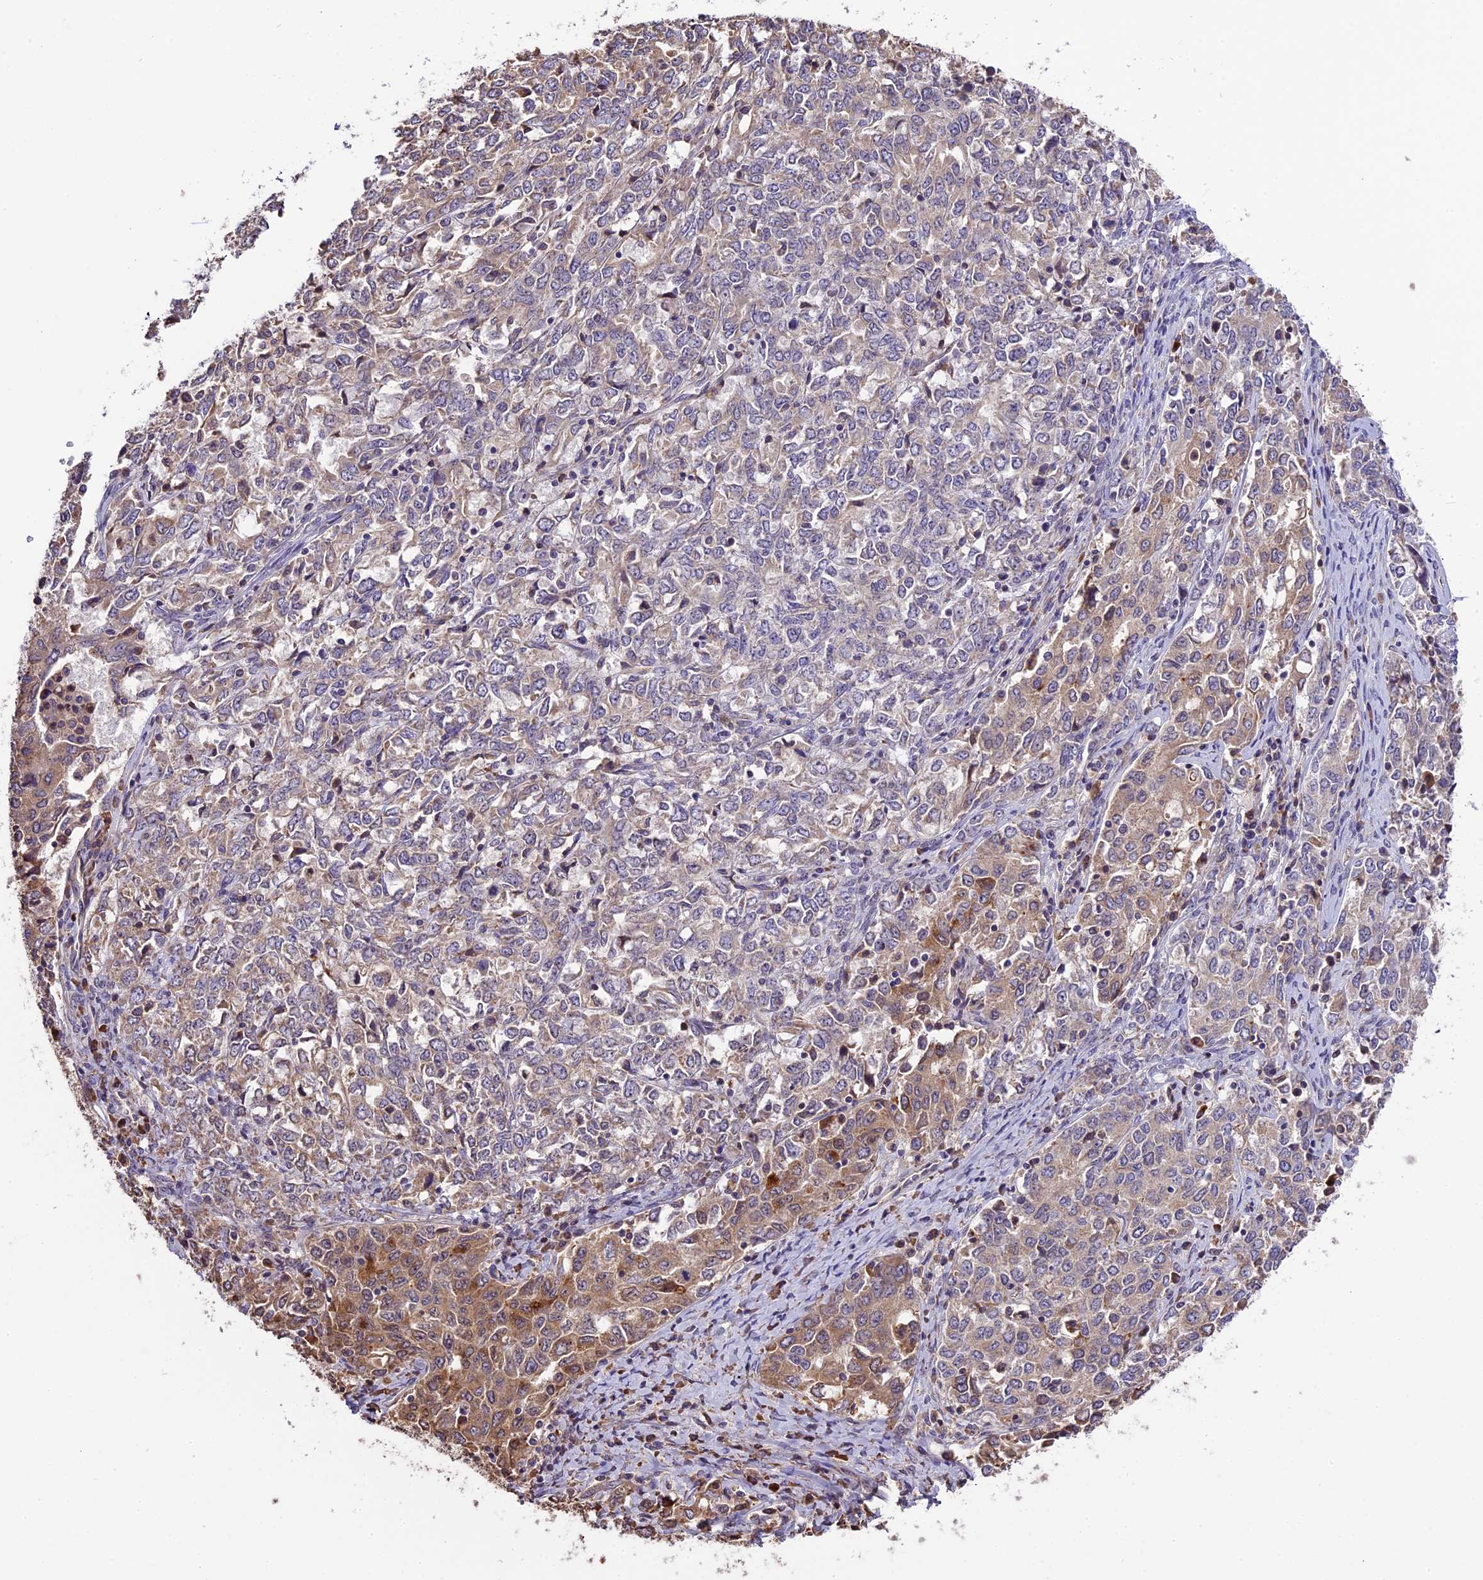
{"staining": {"intensity": "weak", "quantity": "25%-75%", "location": "cytoplasmic/membranous"}, "tissue": "ovarian cancer", "cell_type": "Tumor cells", "image_type": "cancer", "snomed": [{"axis": "morphology", "description": "Carcinoma, endometroid"}, {"axis": "topography", "description": "Ovary"}], "caption": "Immunohistochemistry (IHC) of human ovarian endometroid carcinoma exhibits low levels of weak cytoplasmic/membranous expression in approximately 25%-75% of tumor cells.", "gene": "ABCC10", "patient": {"sex": "female", "age": 62}}